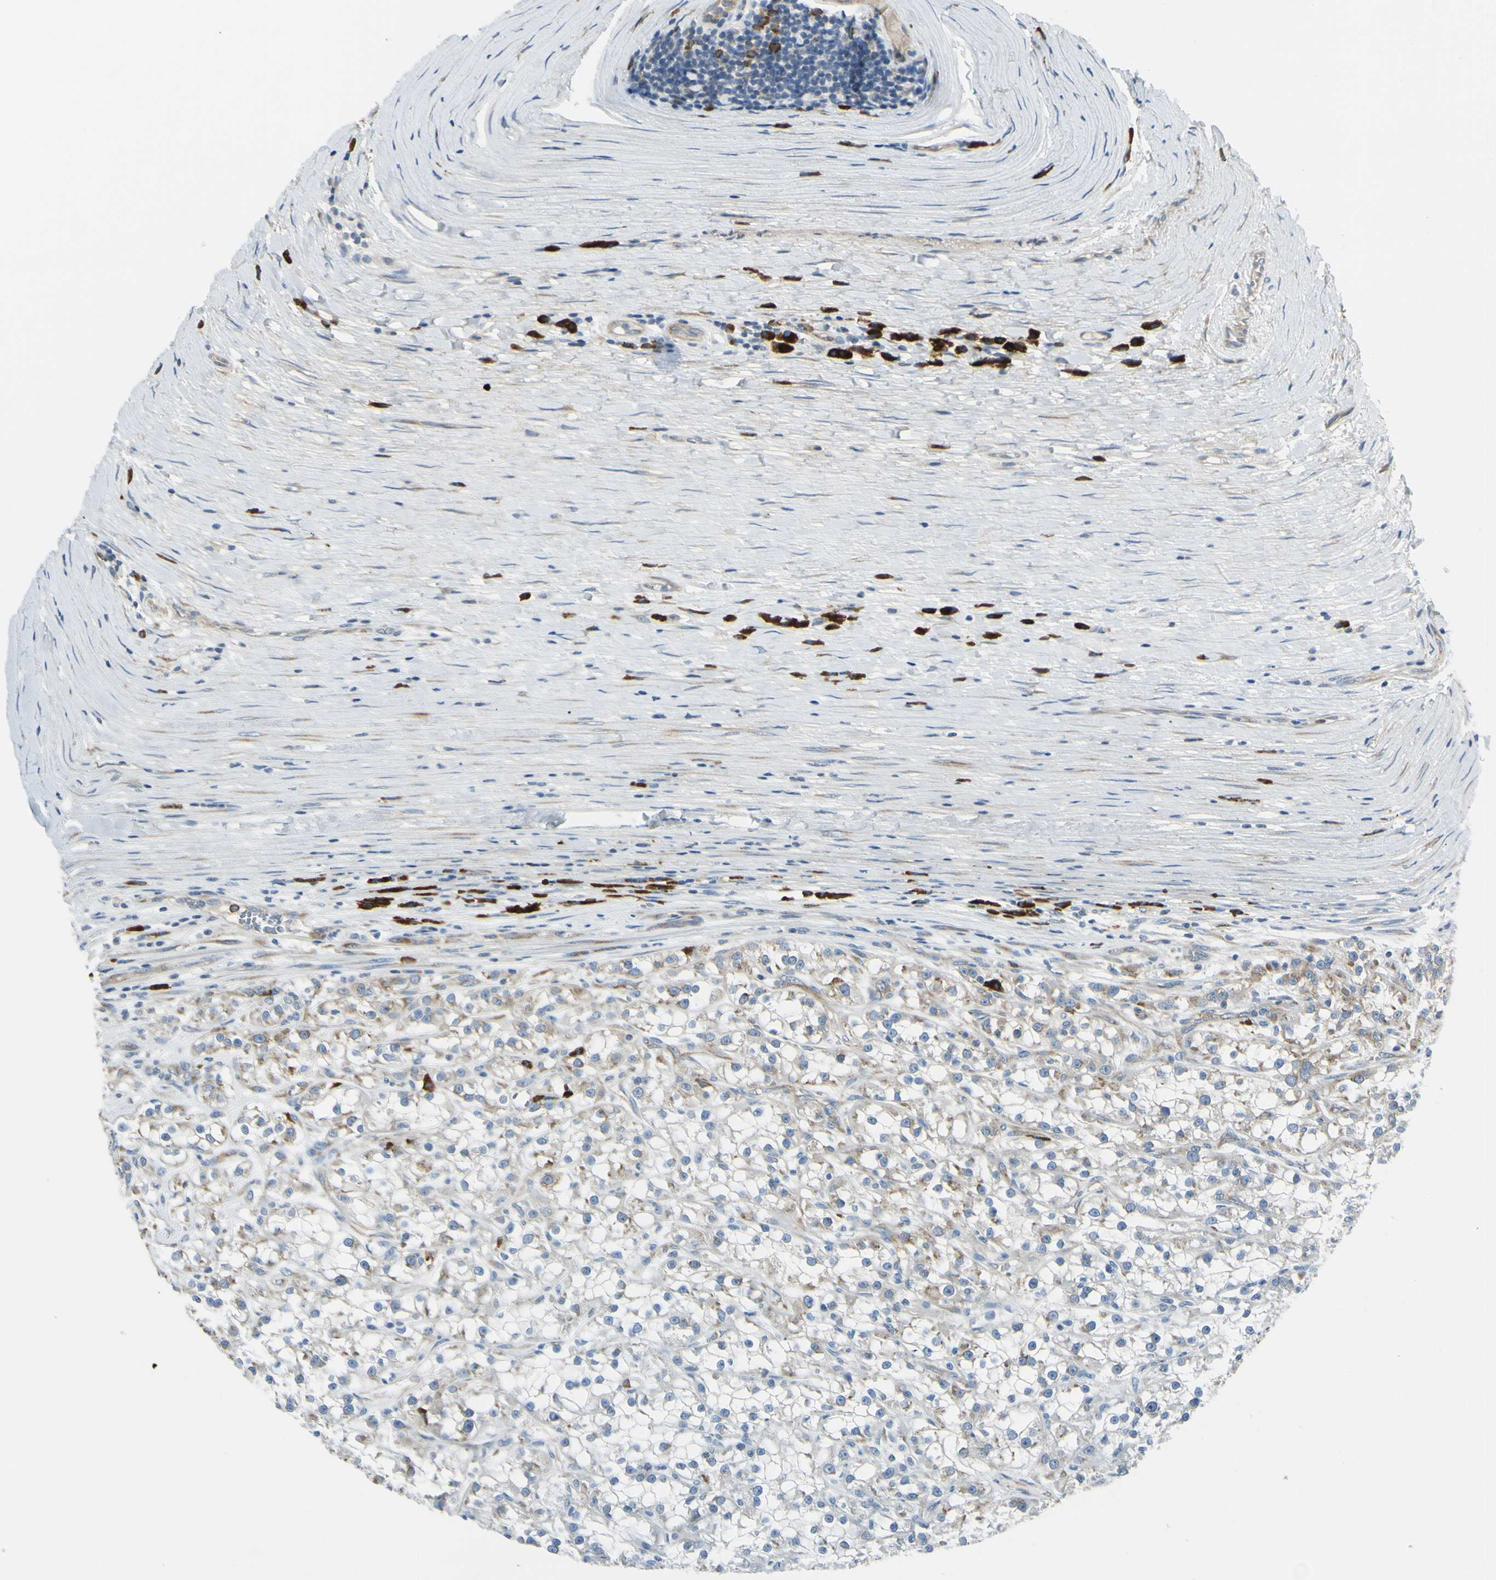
{"staining": {"intensity": "weak", "quantity": "<25%", "location": "cytoplasmic/membranous"}, "tissue": "renal cancer", "cell_type": "Tumor cells", "image_type": "cancer", "snomed": [{"axis": "morphology", "description": "Adenocarcinoma, NOS"}, {"axis": "topography", "description": "Kidney"}], "caption": "Immunohistochemistry micrograph of neoplastic tissue: renal cancer (adenocarcinoma) stained with DAB (3,3'-diaminobenzidine) demonstrates no significant protein expression in tumor cells. Brightfield microscopy of immunohistochemistry (IHC) stained with DAB (3,3'-diaminobenzidine) (brown) and hematoxylin (blue), captured at high magnification.", "gene": "SELENOS", "patient": {"sex": "female", "age": 52}}